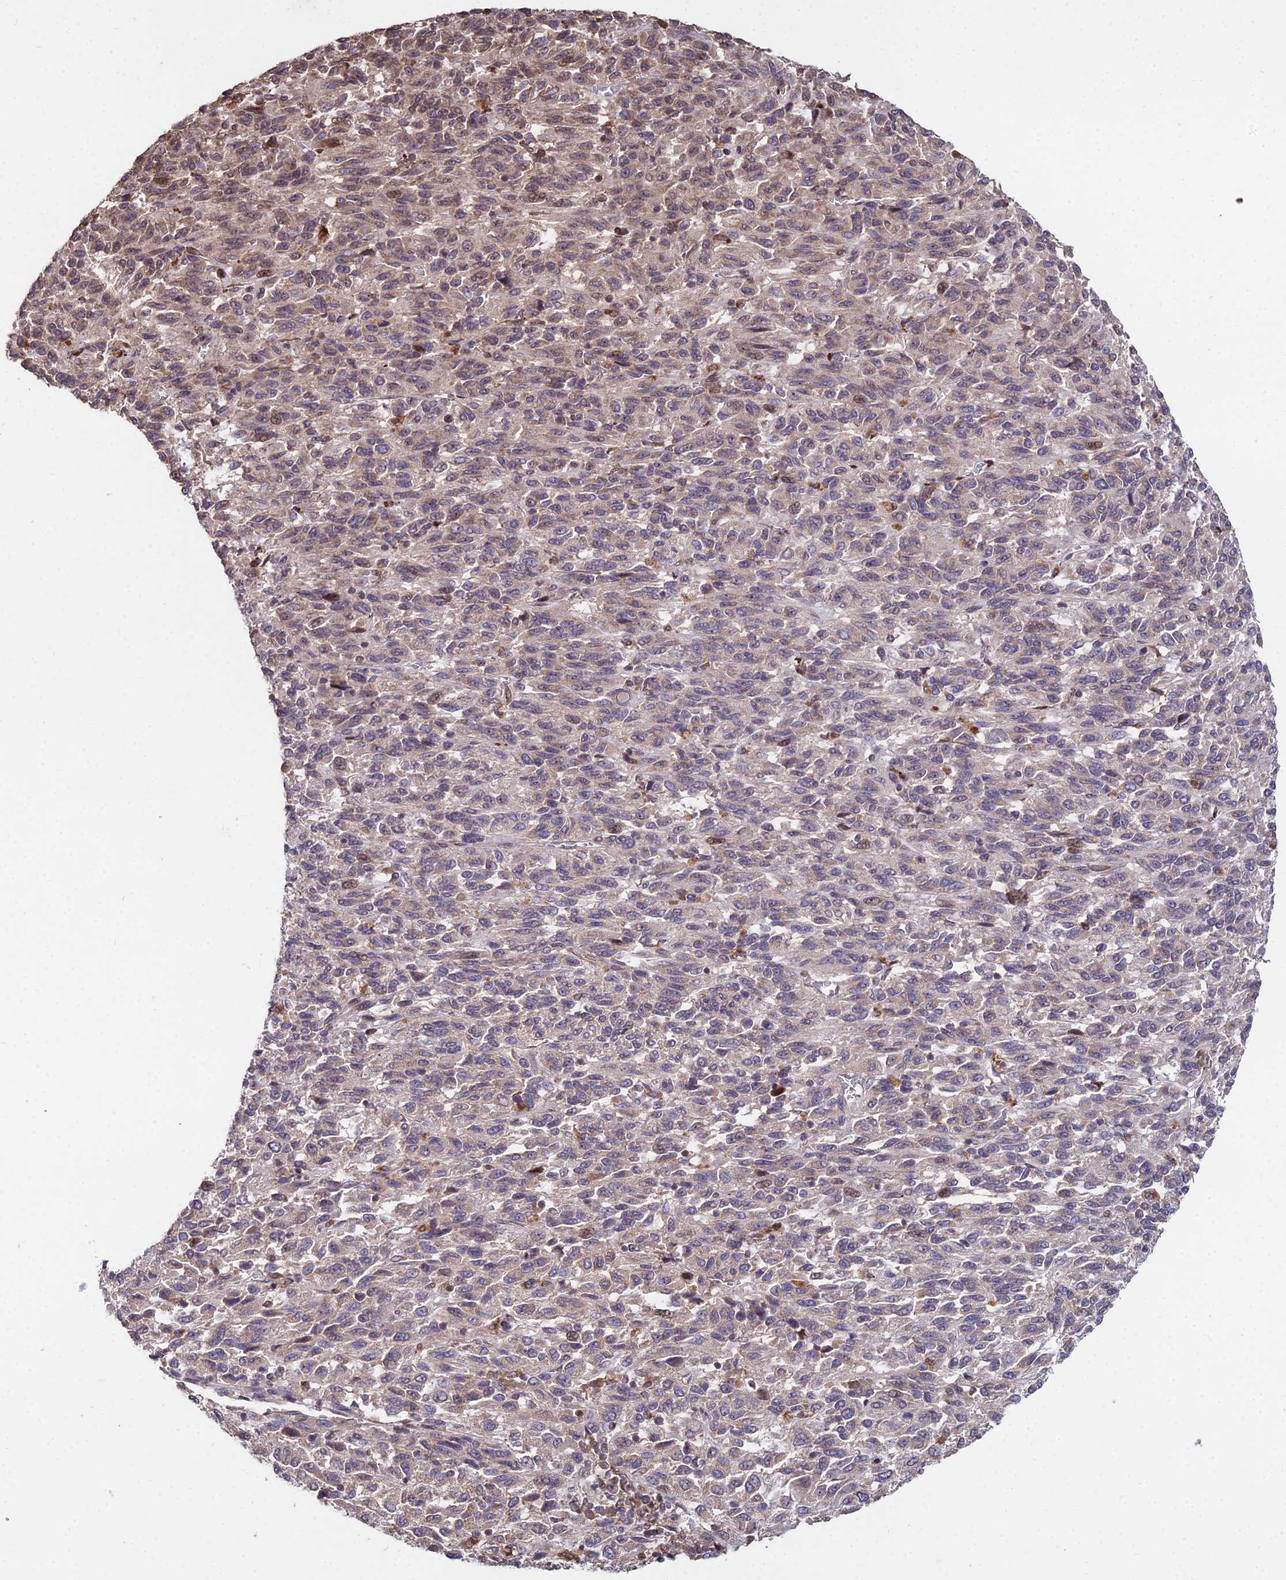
{"staining": {"intensity": "weak", "quantity": "<25%", "location": "cytoplasmic/membranous"}, "tissue": "melanoma", "cell_type": "Tumor cells", "image_type": "cancer", "snomed": [{"axis": "morphology", "description": "Malignant melanoma, Metastatic site"}, {"axis": "topography", "description": "Lung"}], "caption": "This is a image of immunohistochemistry (IHC) staining of melanoma, which shows no positivity in tumor cells.", "gene": "RBMS2", "patient": {"sex": "male", "age": 64}}